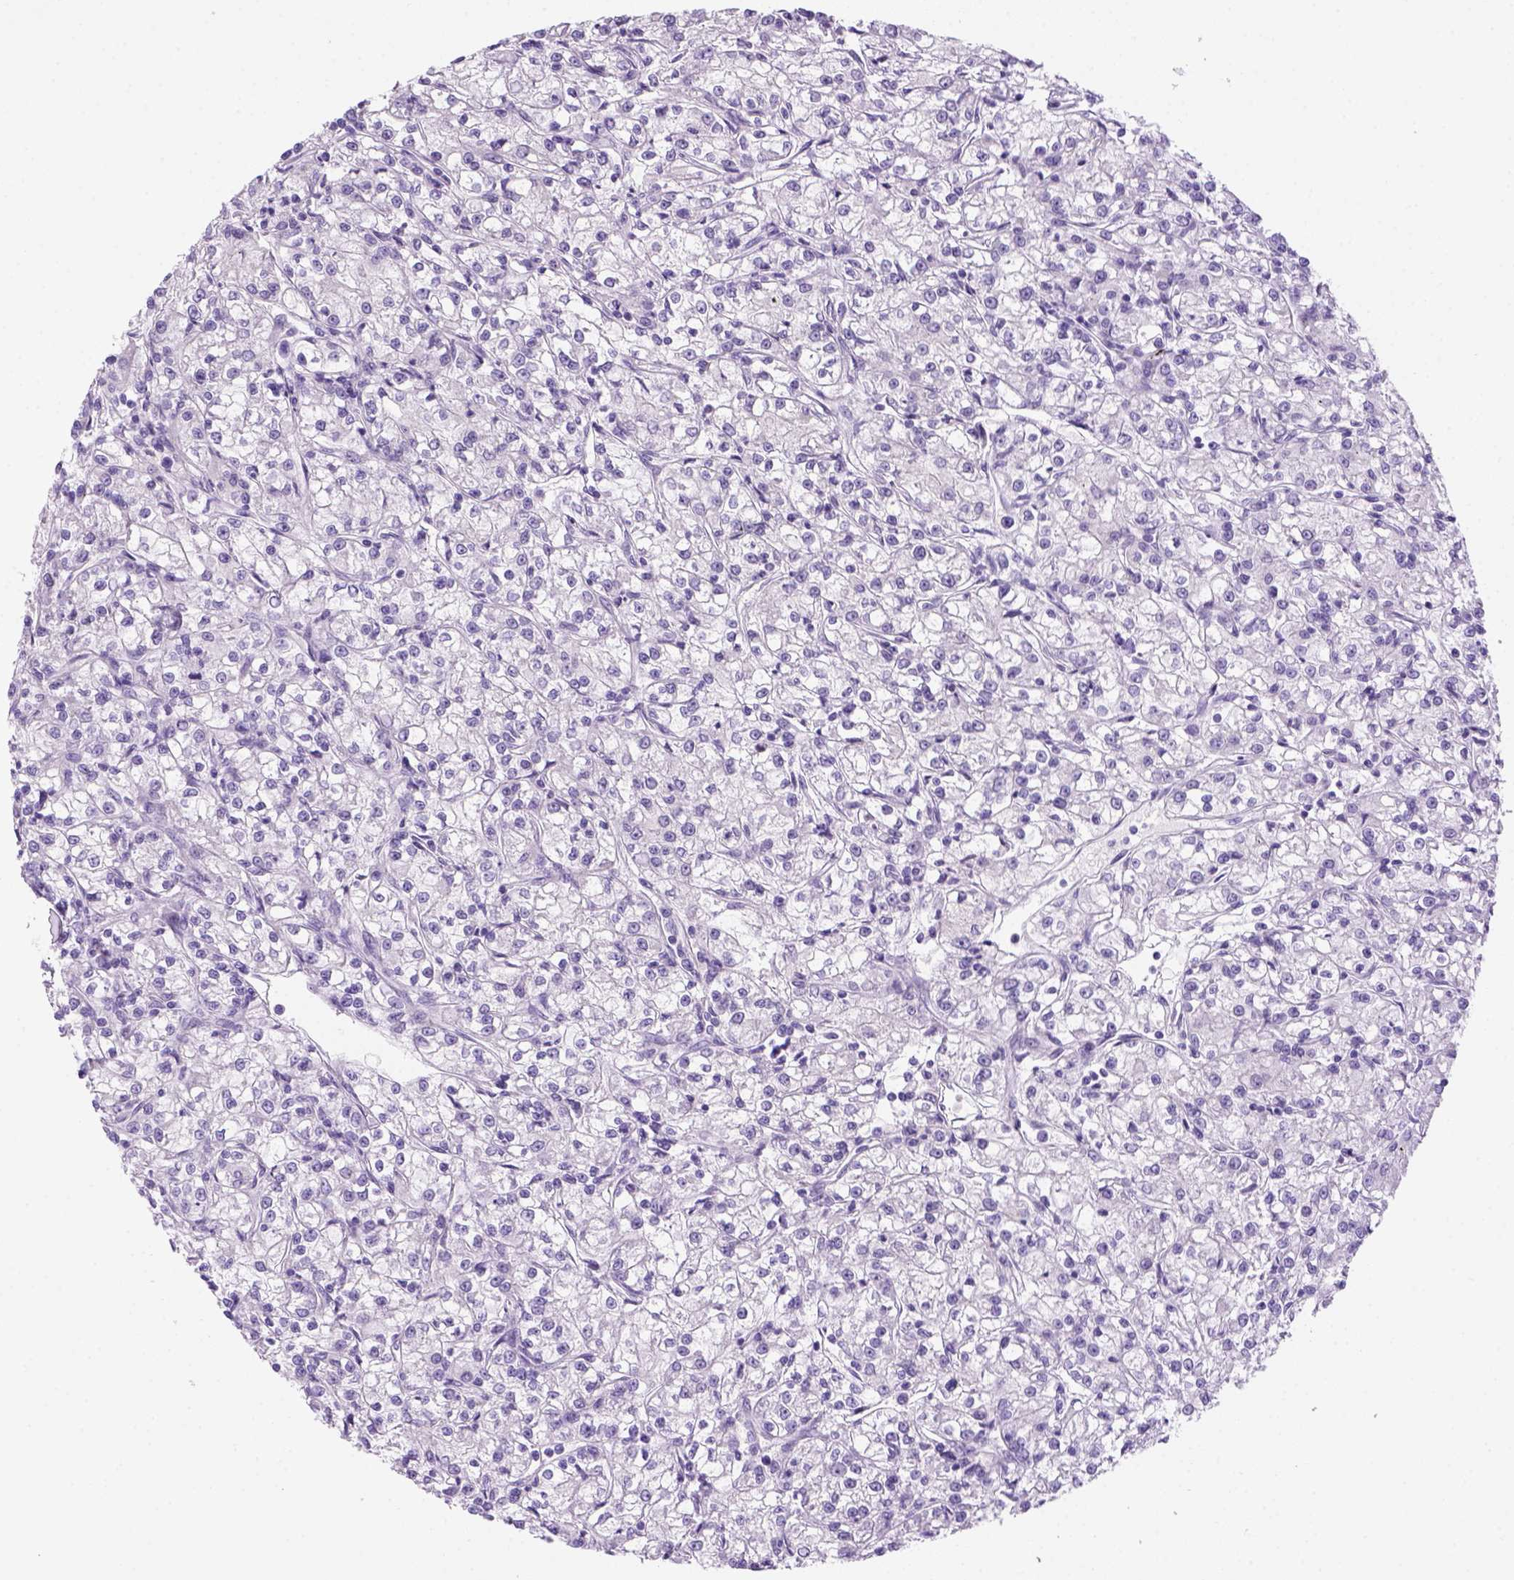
{"staining": {"intensity": "negative", "quantity": "none", "location": "none"}, "tissue": "renal cancer", "cell_type": "Tumor cells", "image_type": "cancer", "snomed": [{"axis": "morphology", "description": "Adenocarcinoma, NOS"}, {"axis": "topography", "description": "Kidney"}], "caption": "High power microscopy micrograph of an immunohistochemistry (IHC) micrograph of renal cancer, revealing no significant staining in tumor cells.", "gene": "DNAH11", "patient": {"sex": "female", "age": 59}}